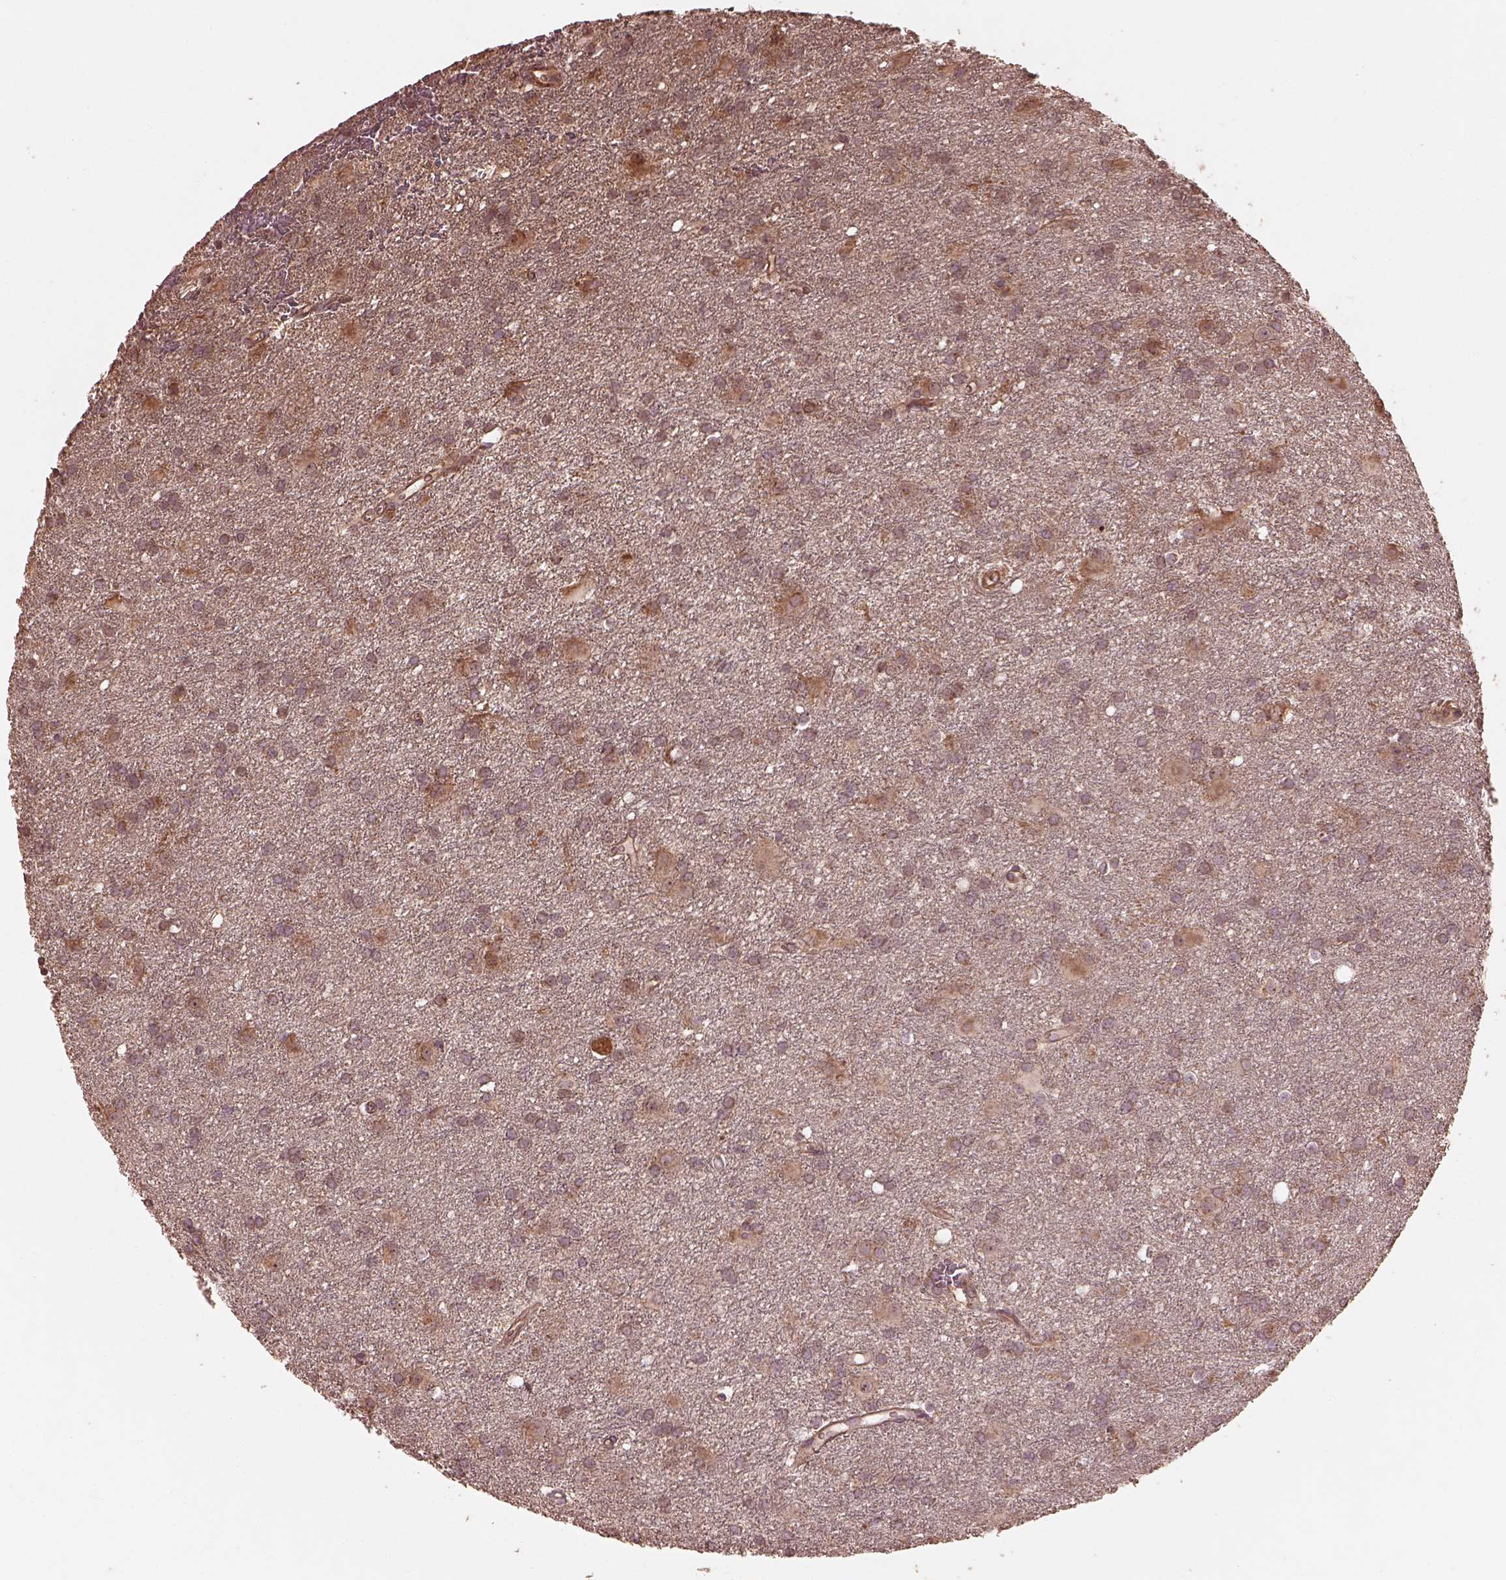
{"staining": {"intensity": "moderate", "quantity": "25%-75%", "location": "cytoplasmic/membranous"}, "tissue": "glioma", "cell_type": "Tumor cells", "image_type": "cancer", "snomed": [{"axis": "morphology", "description": "Glioma, malignant, Low grade"}, {"axis": "topography", "description": "Brain"}], "caption": "Immunohistochemistry staining of glioma, which reveals medium levels of moderate cytoplasmic/membranous positivity in about 25%-75% of tumor cells indicating moderate cytoplasmic/membranous protein expression. The staining was performed using DAB (3,3'-diaminobenzidine) (brown) for protein detection and nuclei were counterstained in hematoxylin (blue).", "gene": "METTL4", "patient": {"sex": "male", "age": 58}}